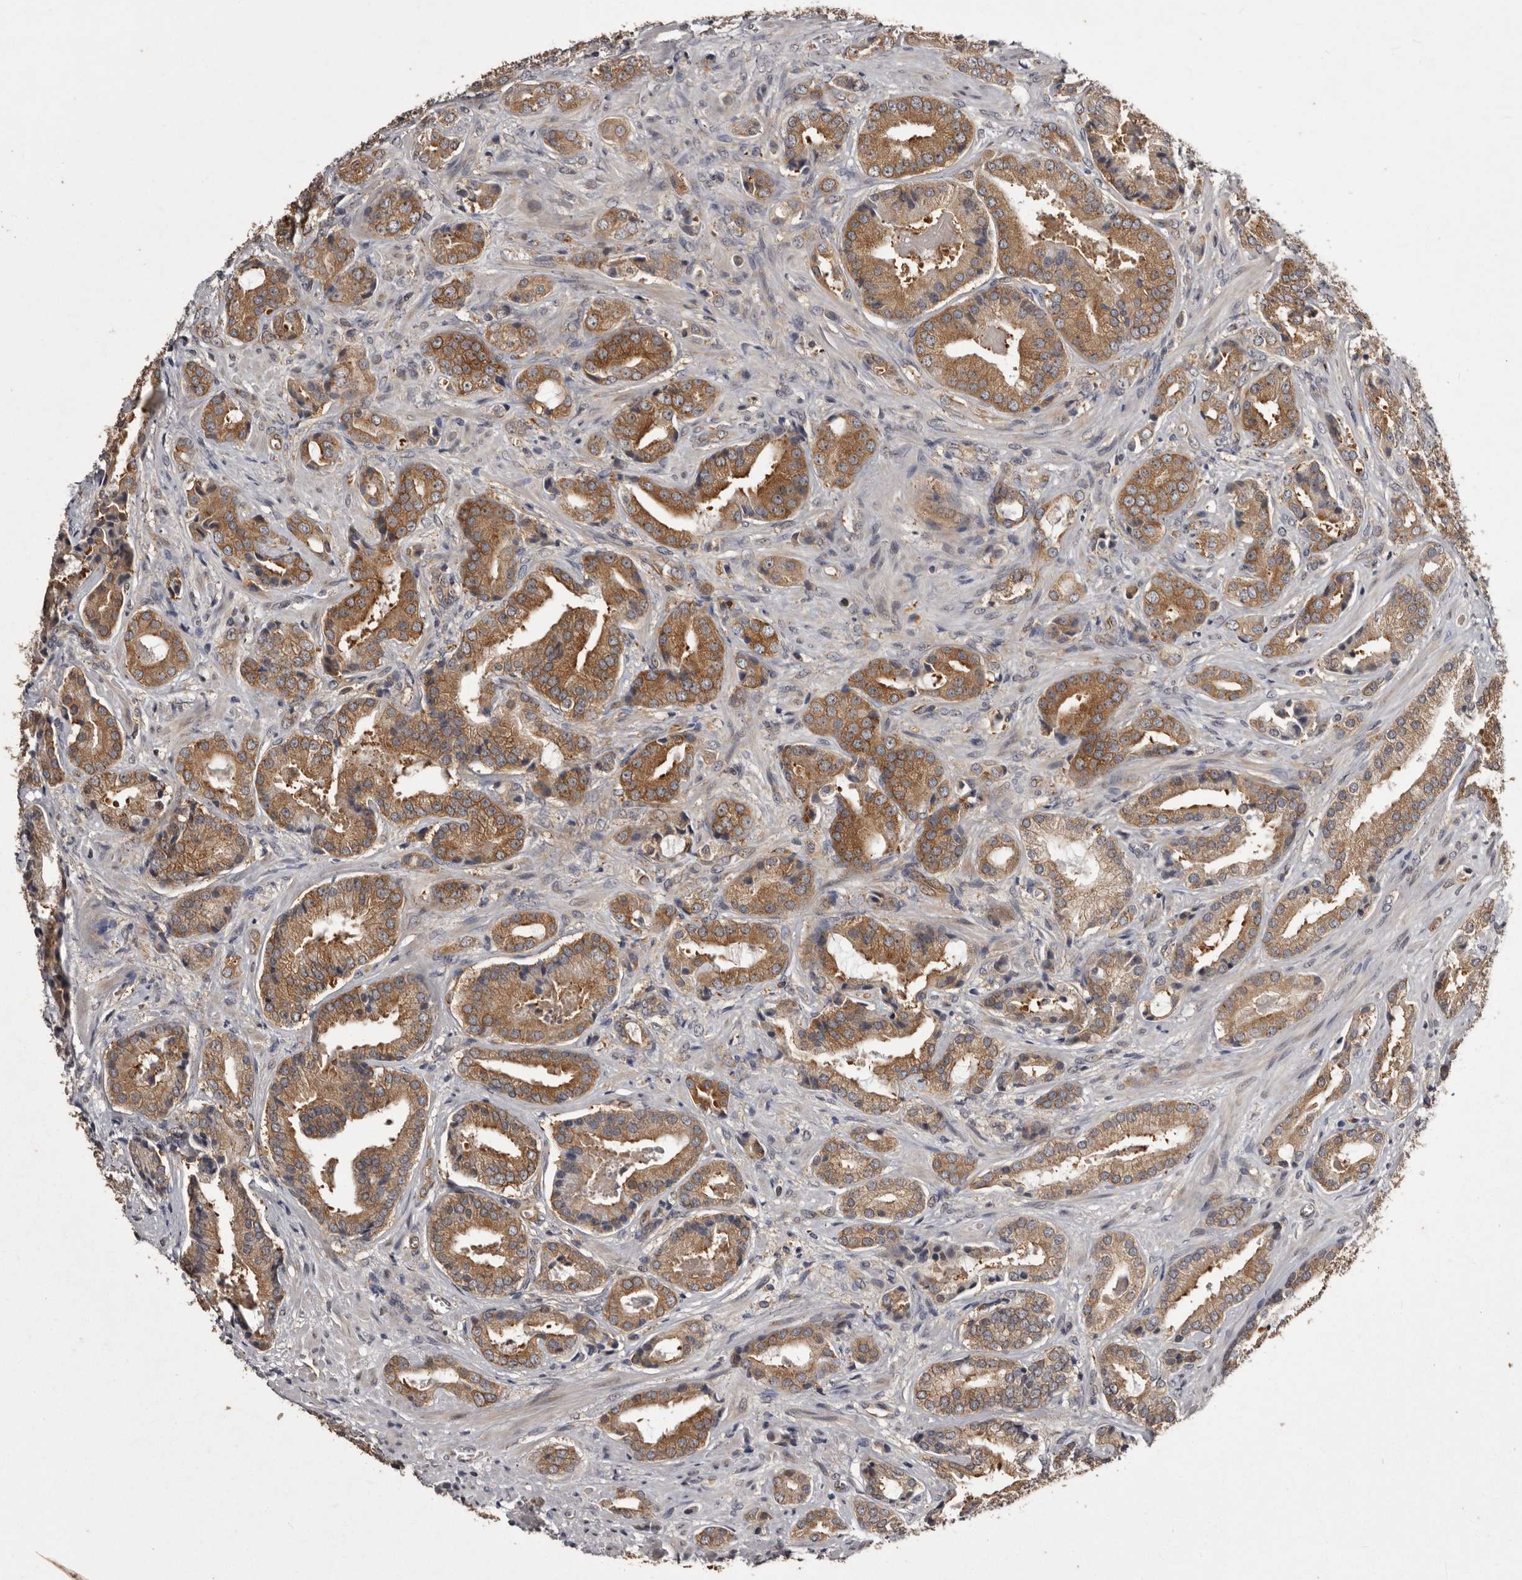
{"staining": {"intensity": "moderate", "quantity": ">75%", "location": "cytoplasmic/membranous"}, "tissue": "prostate cancer", "cell_type": "Tumor cells", "image_type": "cancer", "snomed": [{"axis": "morphology", "description": "Adenocarcinoma, High grade"}, {"axis": "topography", "description": "Prostate"}], "caption": "Immunohistochemical staining of prostate cancer (adenocarcinoma (high-grade)) reveals medium levels of moderate cytoplasmic/membranous protein staining in about >75% of tumor cells.", "gene": "DARS1", "patient": {"sex": "male", "age": 73}}